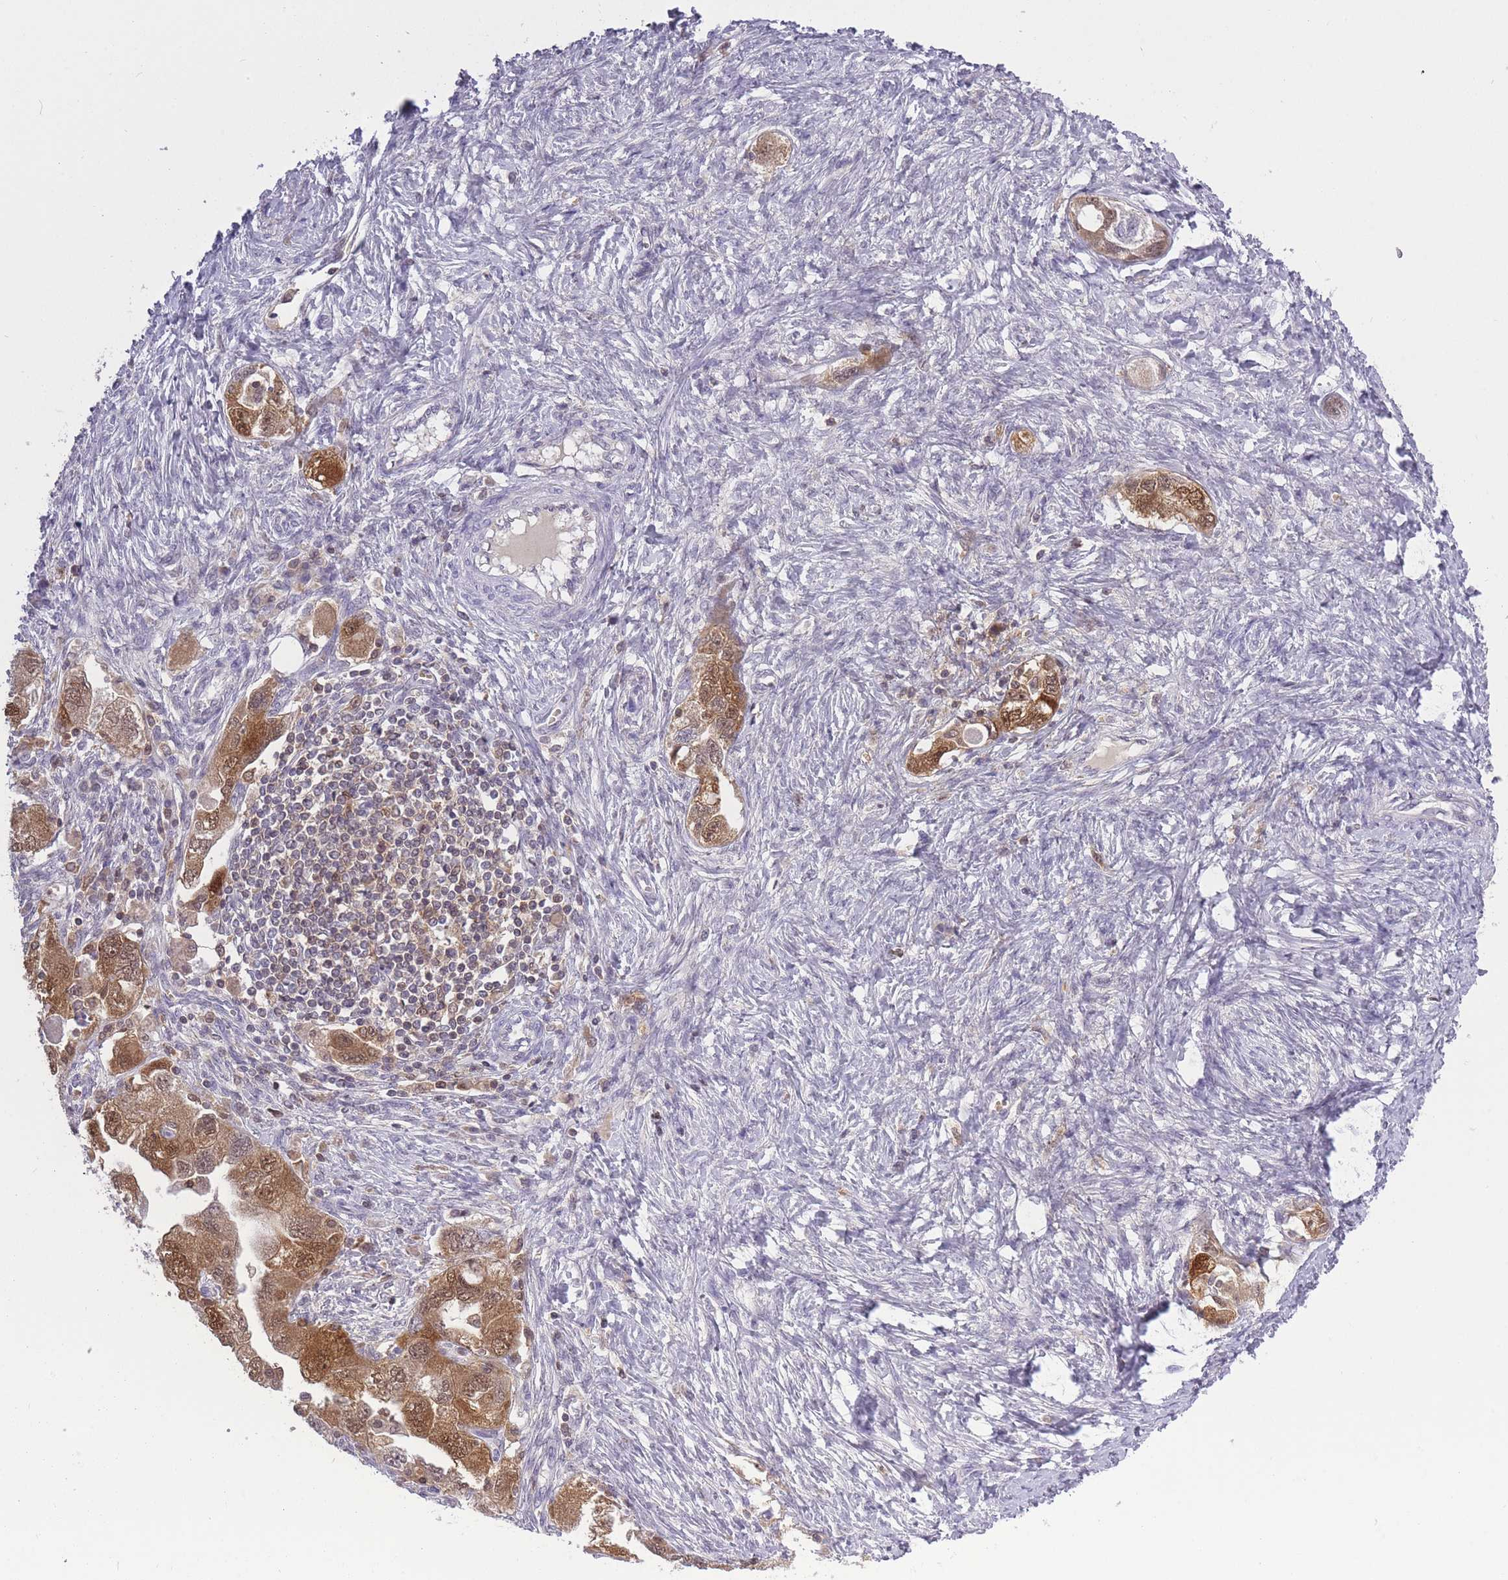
{"staining": {"intensity": "strong", "quantity": ">75%", "location": "cytoplasmic/membranous,nuclear"}, "tissue": "ovarian cancer", "cell_type": "Tumor cells", "image_type": "cancer", "snomed": [{"axis": "morphology", "description": "Carcinoma, NOS"}, {"axis": "morphology", "description": "Cystadenocarcinoma, serous, NOS"}, {"axis": "topography", "description": "Ovary"}], "caption": "Ovarian serous cystadenocarcinoma stained with a brown dye demonstrates strong cytoplasmic/membranous and nuclear positive staining in about >75% of tumor cells.", "gene": "CXorf38", "patient": {"sex": "female", "age": 69}}